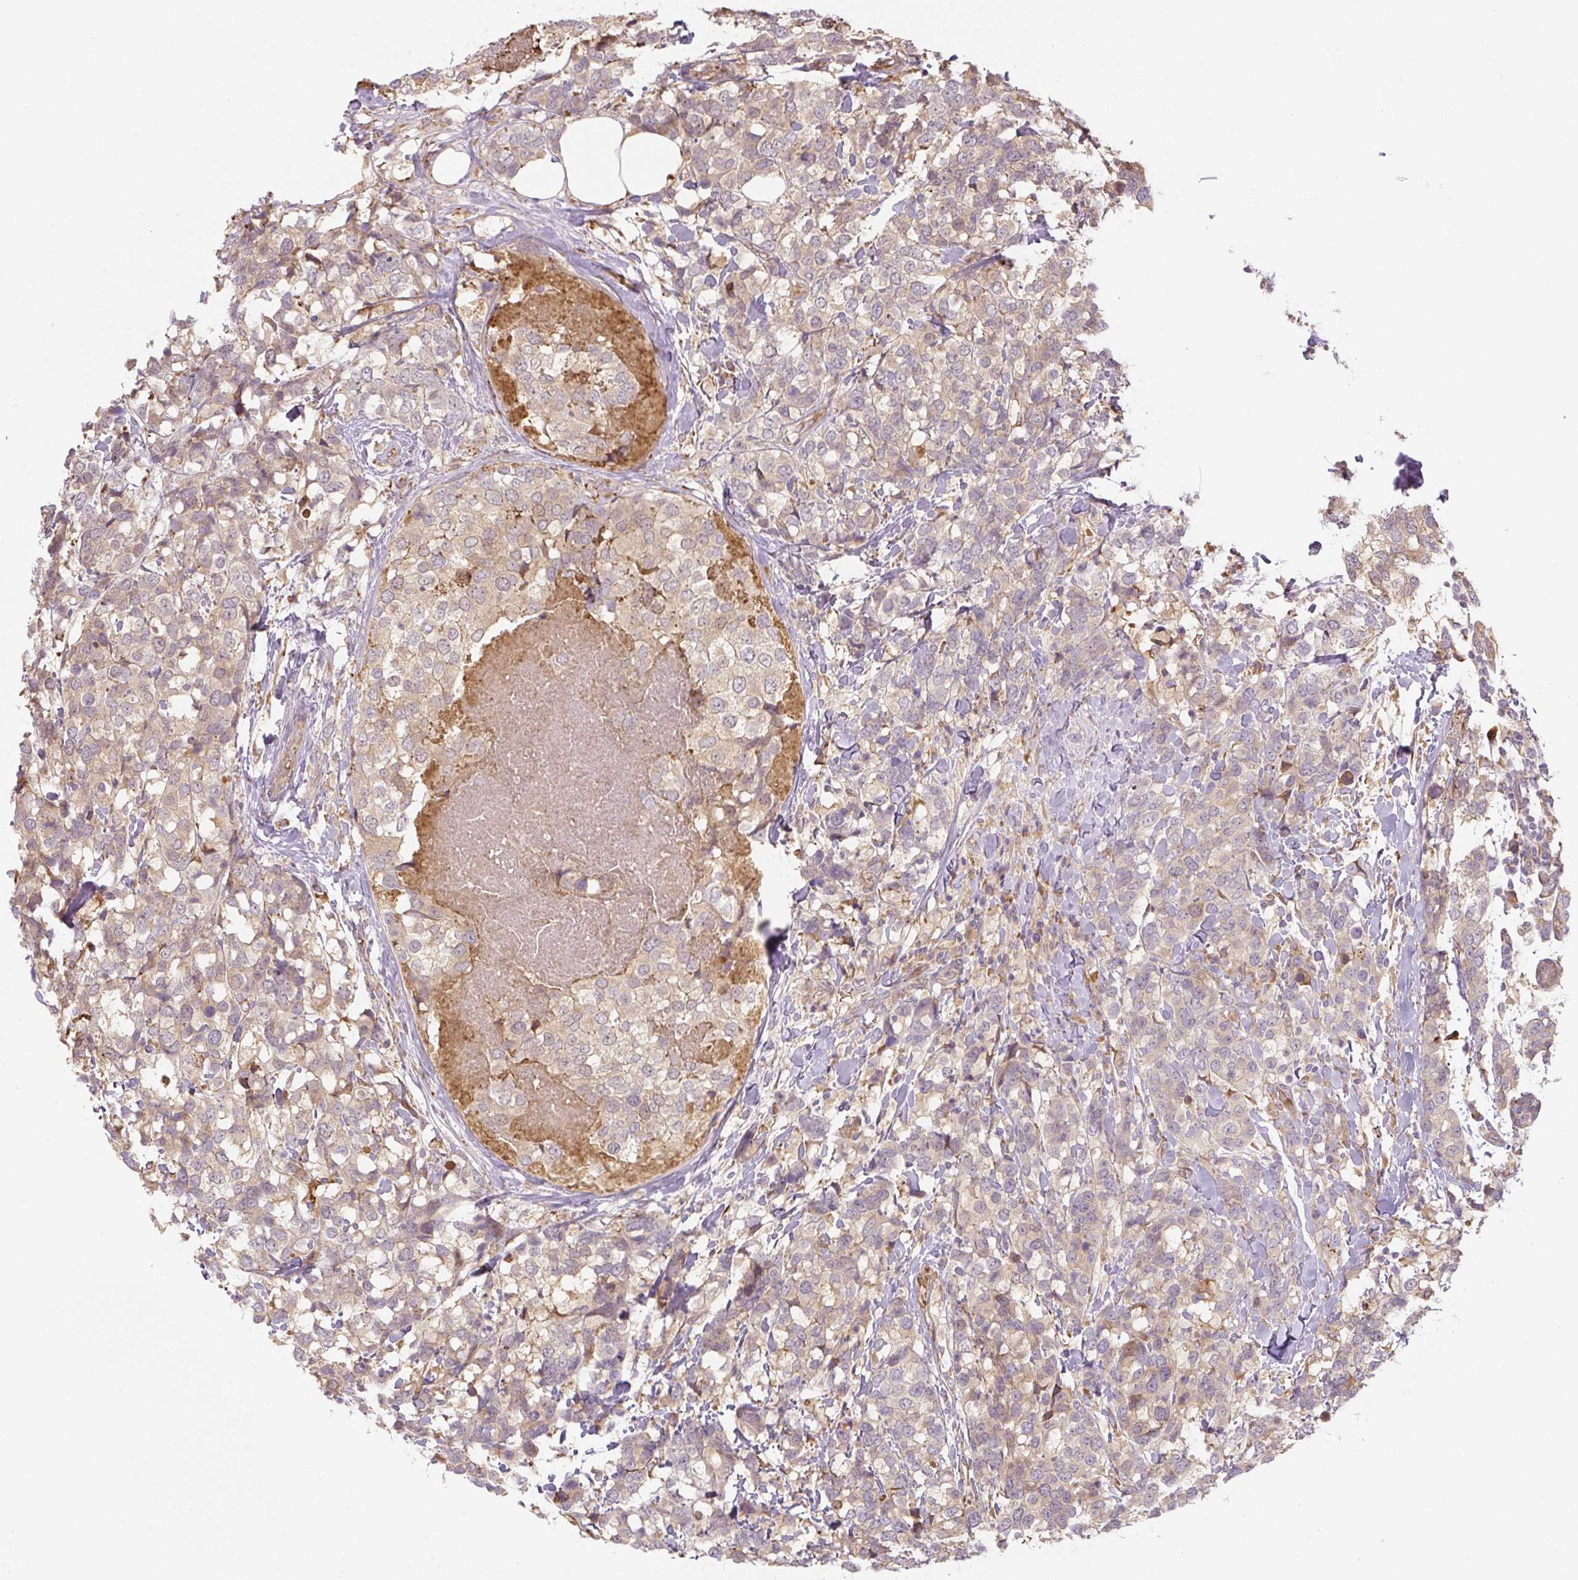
{"staining": {"intensity": "weak", "quantity": ">75%", "location": "cytoplasmic/membranous"}, "tissue": "breast cancer", "cell_type": "Tumor cells", "image_type": "cancer", "snomed": [{"axis": "morphology", "description": "Lobular carcinoma"}, {"axis": "topography", "description": "Breast"}], "caption": "Breast cancer (lobular carcinoma) was stained to show a protein in brown. There is low levels of weak cytoplasmic/membranous expression in about >75% of tumor cells. (Brightfield microscopy of DAB IHC at high magnification).", "gene": "RASA1", "patient": {"sex": "female", "age": 59}}